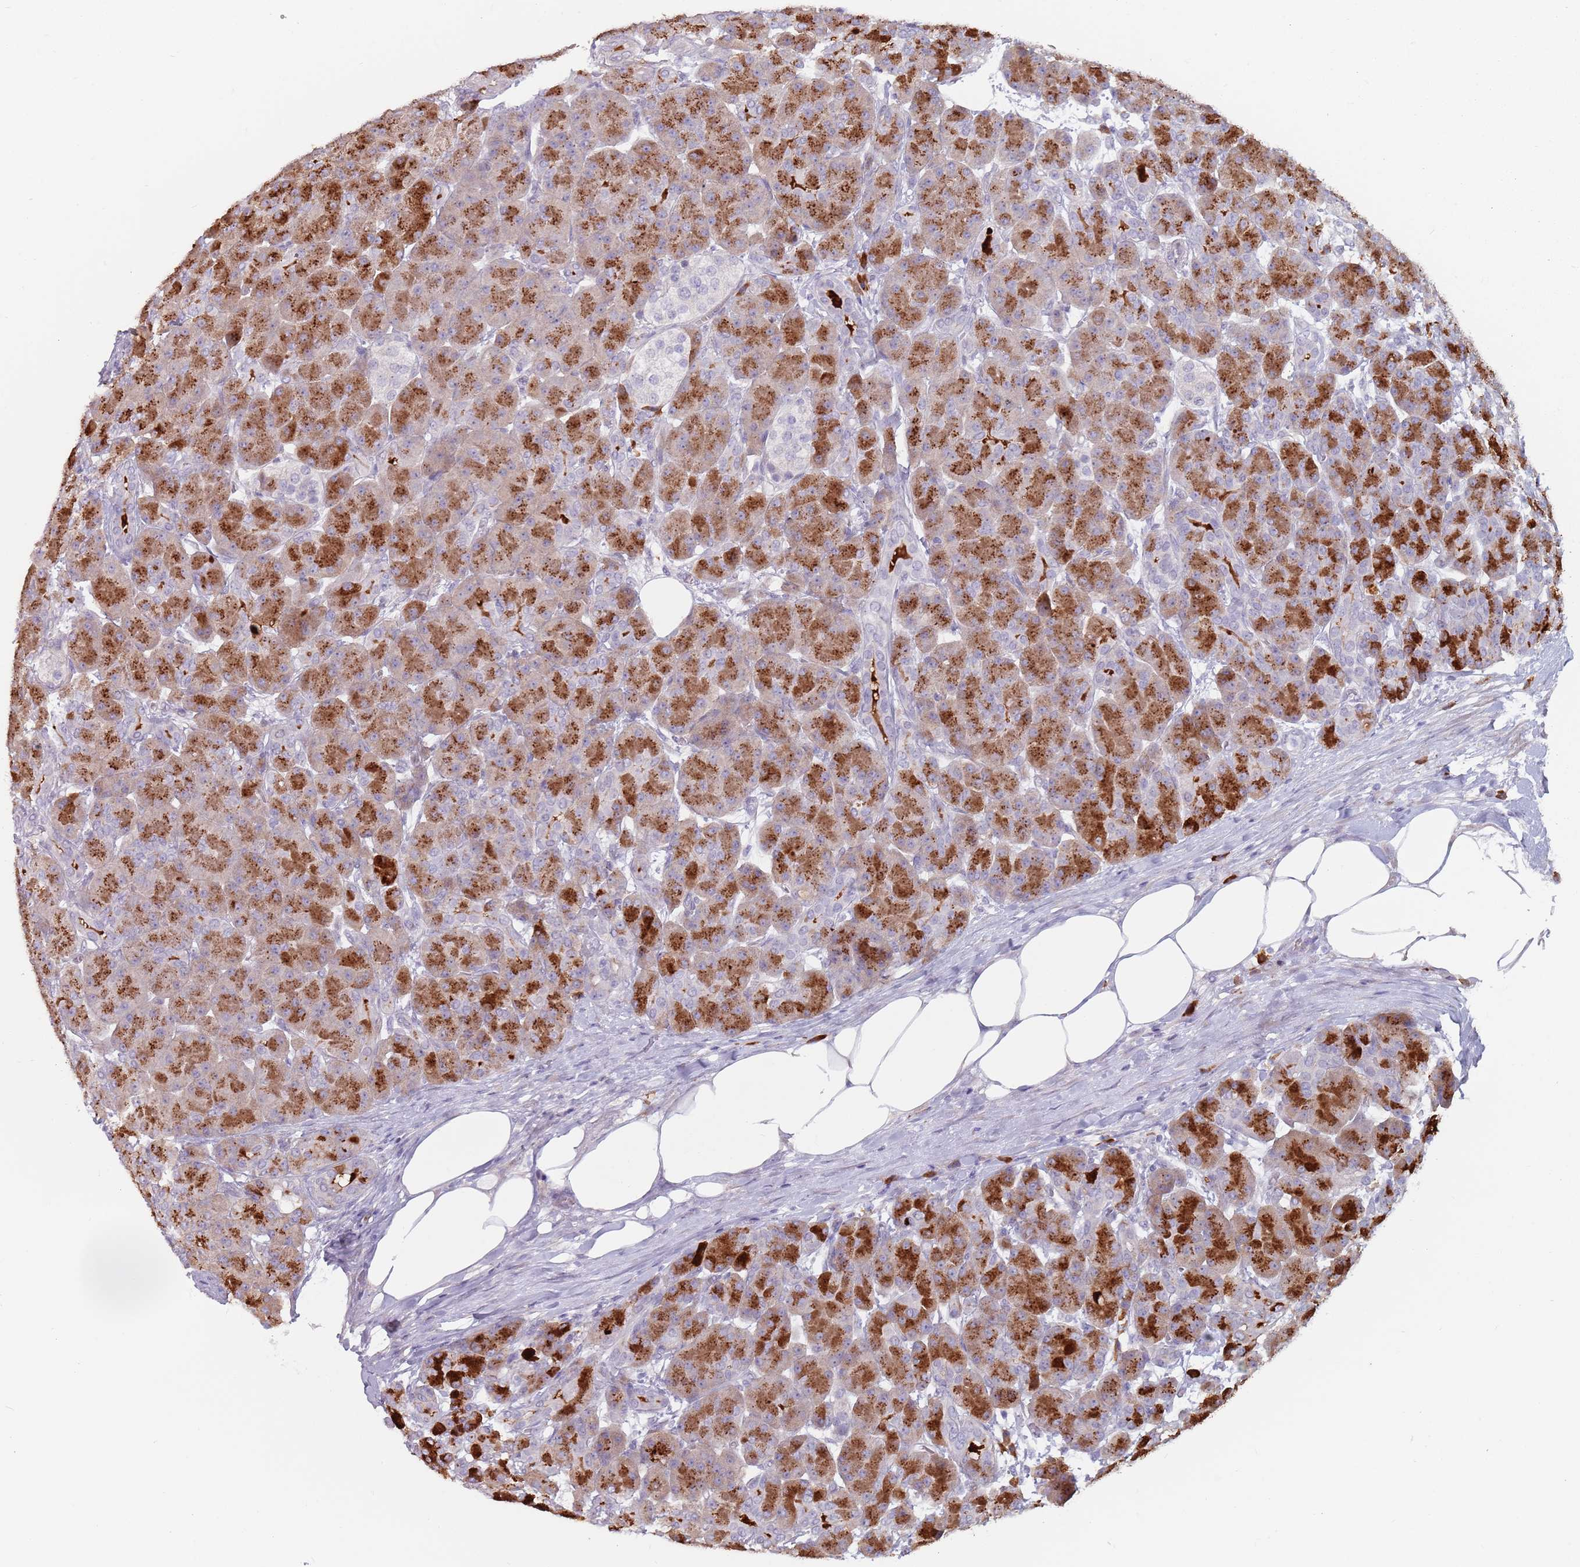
{"staining": {"intensity": "strong", "quantity": ">75%", "location": "cytoplasmic/membranous"}, "tissue": "pancreas", "cell_type": "Exocrine glandular cells", "image_type": "normal", "snomed": [{"axis": "morphology", "description": "Normal tissue, NOS"}, {"axis": "topography", "description": "Pancreas"}], "caption": "Immunohistochemistry image of unremarkable pancreas: pancreas stained using IHC shows high levels of strong protein expression localized specifically in the cytoplasmic/membranous of exocrine glandular cells, appearing as a cytoplasmic/membranous brown color.", "gene": "DXO", "patient": {"sex": "male", "age": 63}}